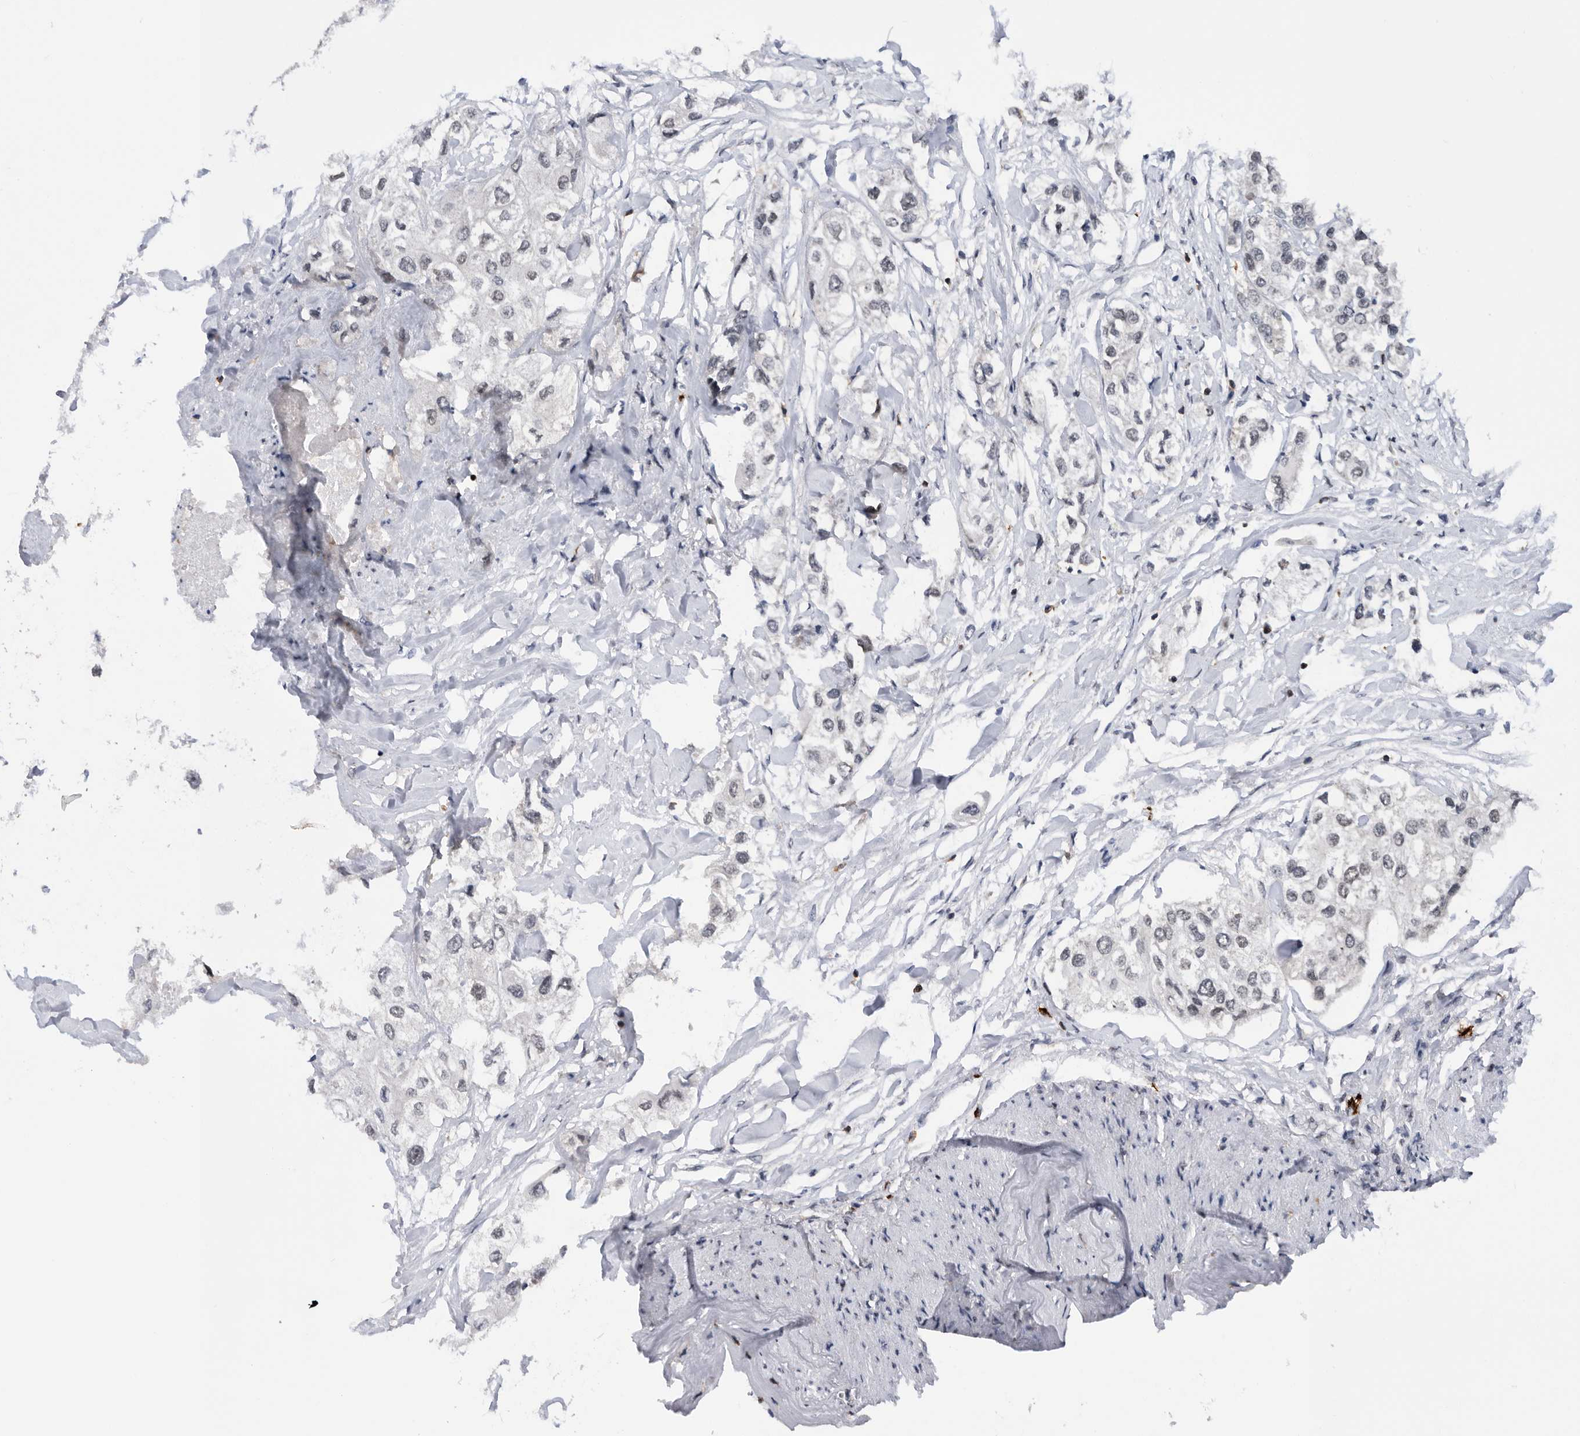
{"staining": {"intensity": "negative", "quantity": "none", "location": "none"}, "tissue": "urothelial cancer", "cell_type": "Tumor cells", "image_type": "cancer", "snomed": [{"axis": "morphology", "description": "Urothelial carcinoma, High grade"}, {"axis": "topography", "description": "Urinary bladder"}], "caption": "The image displays no significant staining in tumor cells of urothelial carcinoma (high-grade). The staining was performed using DAB (3,3'-diaminobenzidine) to visualize the protein expression in brown, while the nuclei were stained in blue with hematoxylin (Magnification: 20x).", "gene": "ZNF260", "patient": {"sex": "male", "age": 64}}